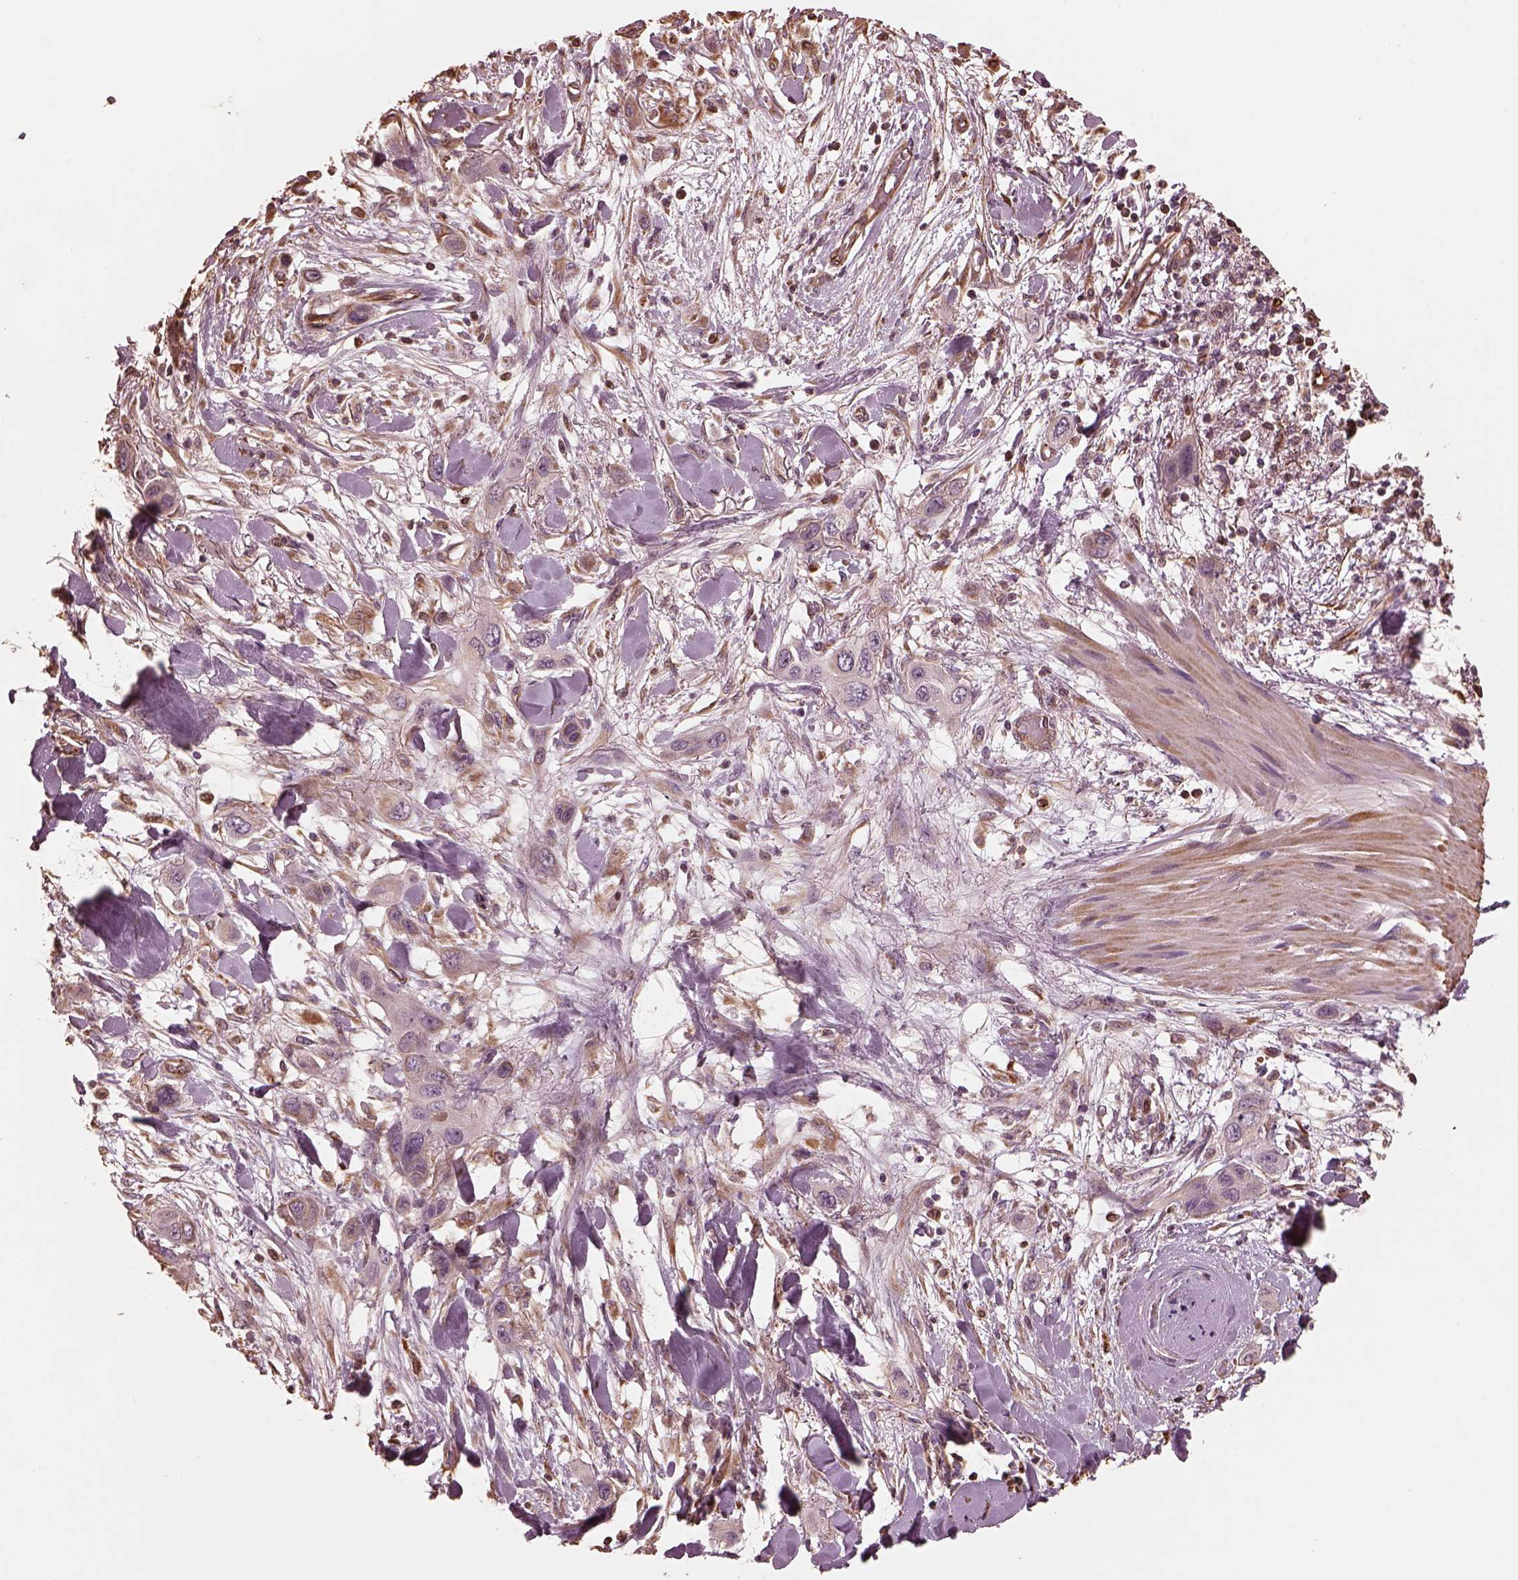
{"staining": {"intensity": "negative", "quantity": "none", "location": "none"}, "tissue": "skin cancer", "cell_type": "Tumor cells", "image_type": "cancer", "snomed": [{"axis": "morphology", "description": "Squamous cell carcinoma, NOS"}, {"axis": "topography", "description": "Skin"}], "caption": "This is a histopathology image of IHC staining of skin cancer (squamous cell carcinoma), which shows no staining in tumor cells.", "gene": "GTPBP1", "patient": {"sex": "male", "age": 79}}